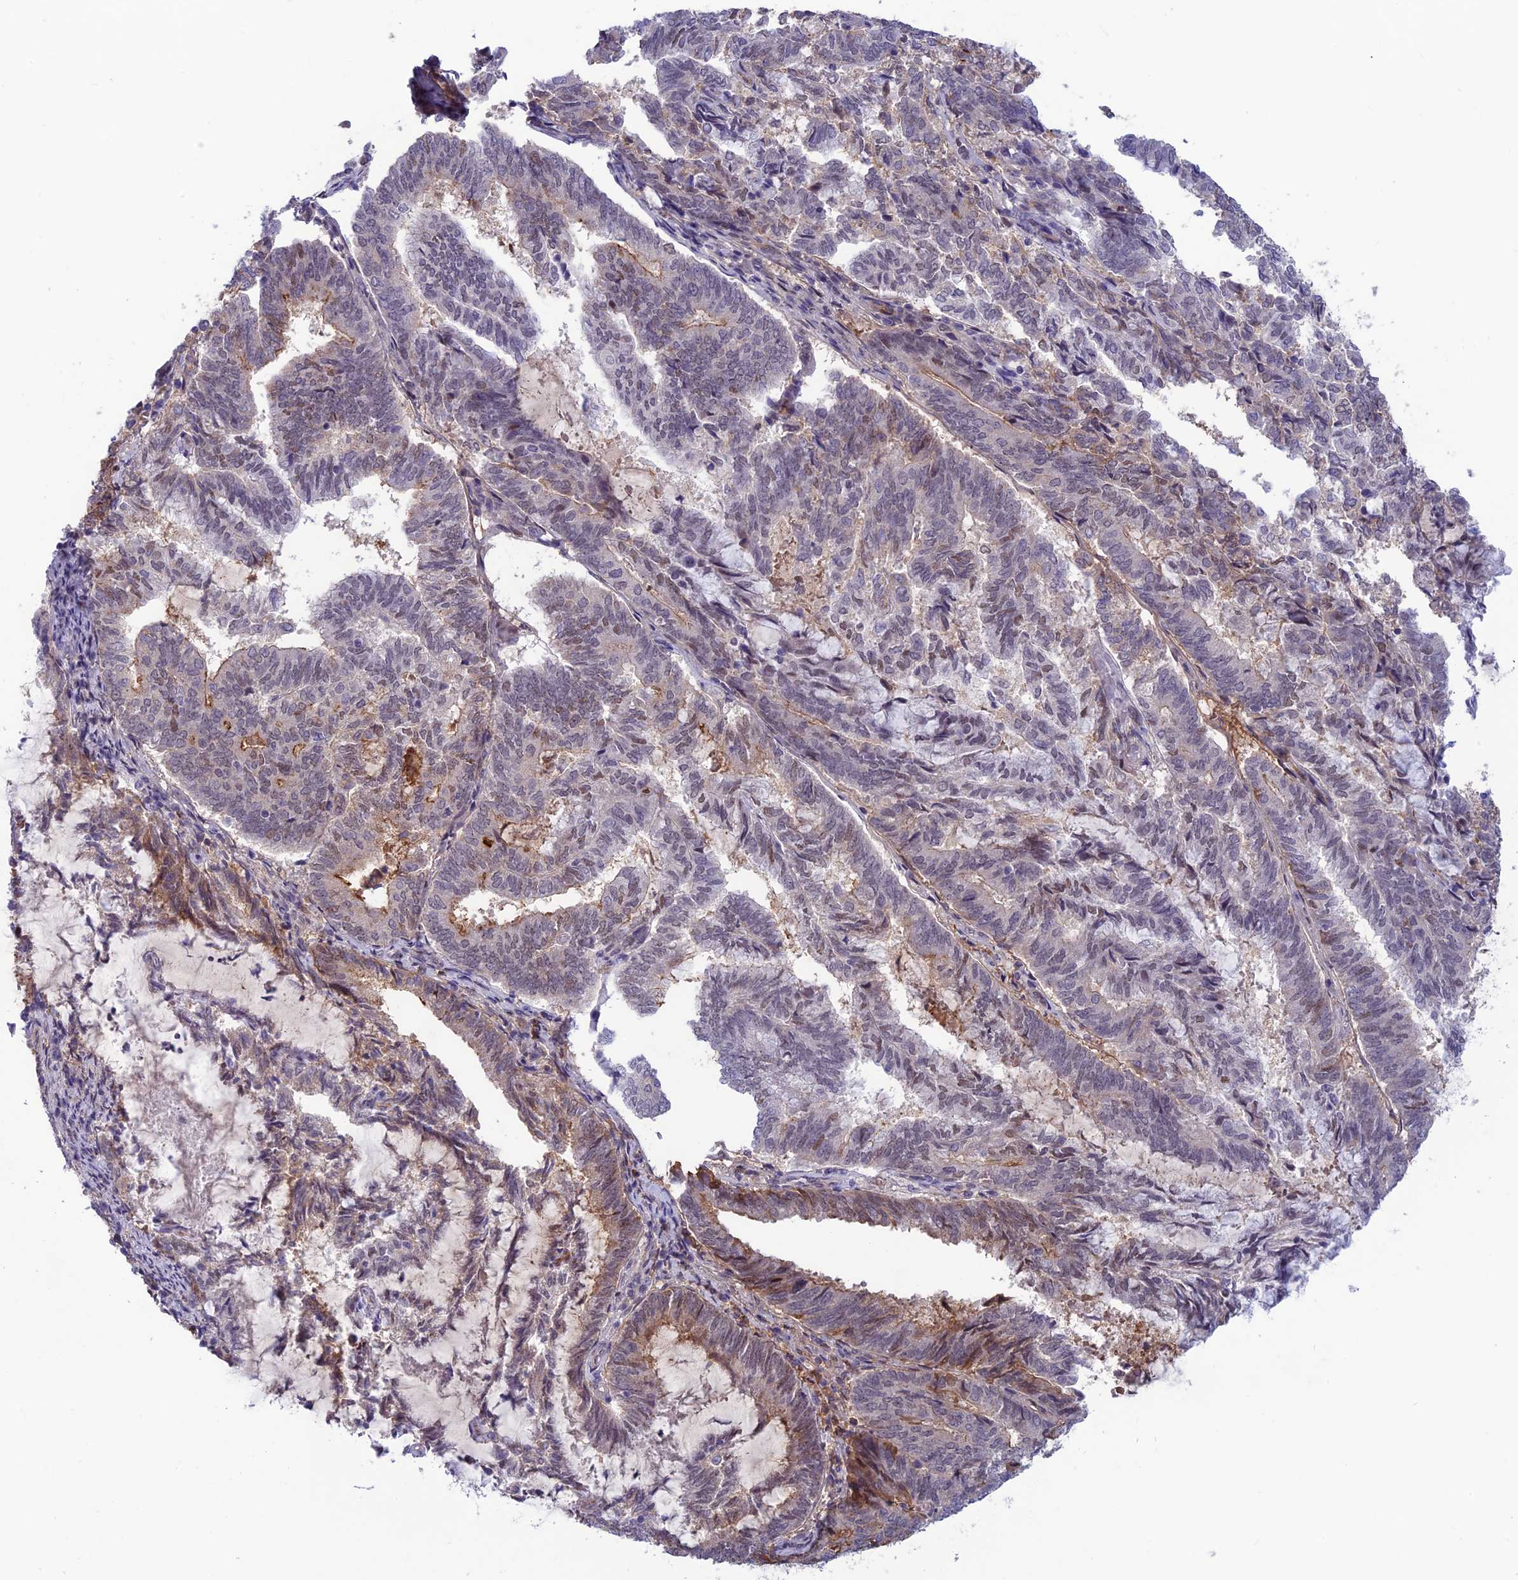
{"staining": {"intensity": "moderate", "quantity": "<25%", "location": "cytoplasmic/membranous,nuclear"}, "tissue": "endometrial cancer", "cell_type": "Tumor cells", "image_type": "cancer", "snomed": [{"axis": "morphology", "description": "Adenocarcinoma, NOS"}, {"axis": "topography", "description": "Endometrium"}], "caption": "High-power microscopy captured an immunohistochemistry (IHC) histopathology image of endometrial cancer, revealing moderate cytoplasmic/membranous and nuclear staining in about <25% of tumor cells.", "gene": "FKBPL", "patient": {"sex": "female", "age": 80}}